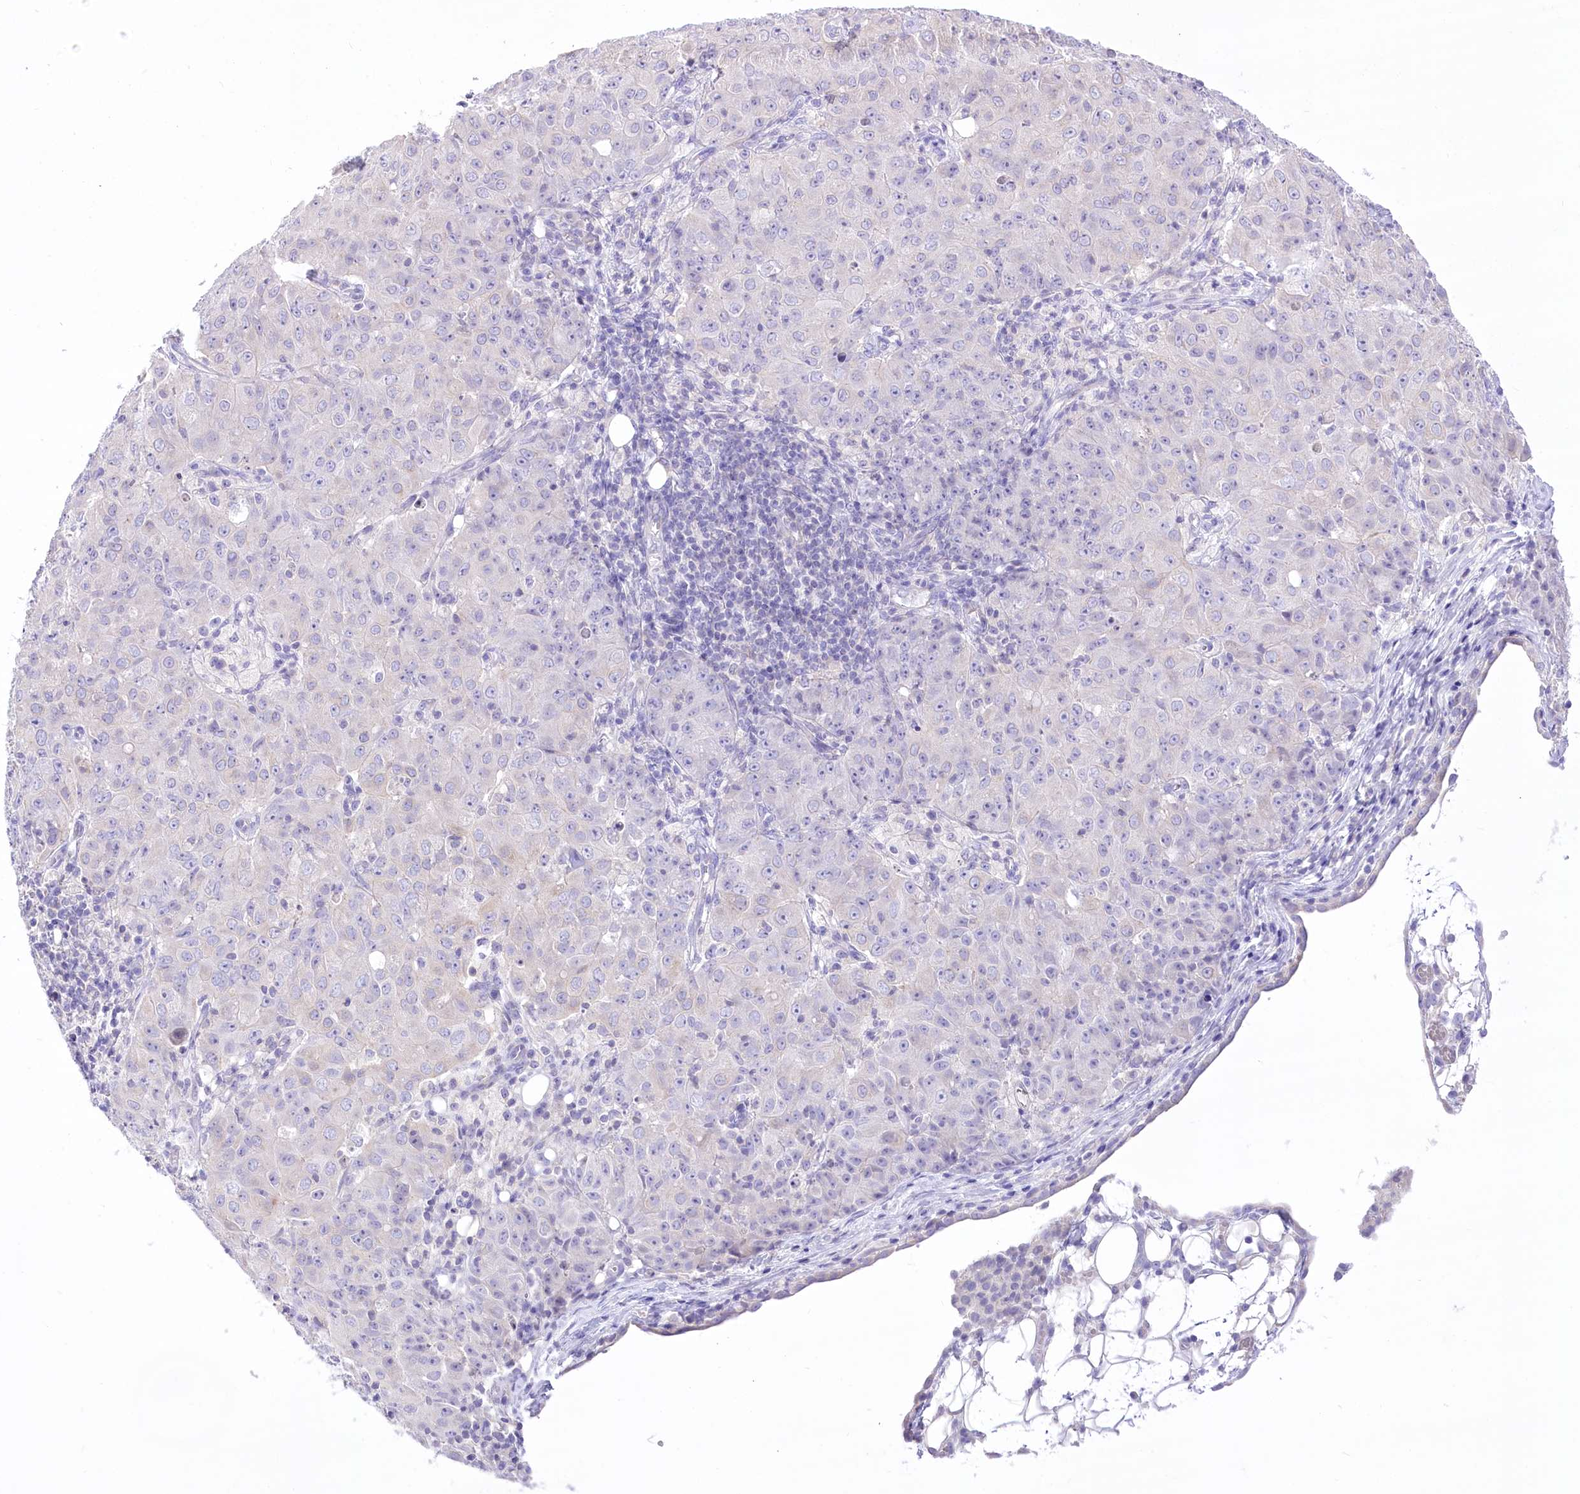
{"staining": {"intensity": "negative", "quantity": "none", "location": "none"}, "tissue": "ovarian cancer", "cell_type": "Tumor cells", "image_type": "cancer", "snomed": [{"axis": "morphology", "description": "Carcinoma, endometroid"}, {"axis": "topography", "description": "Ovary"}], "caption": "The IHC histopathology image has no significant staining in tumor cells of endometroid carcinoma (ovarian) tissue.", "gene": "HELT", "patient": {"sex": "female", "age": 42}}